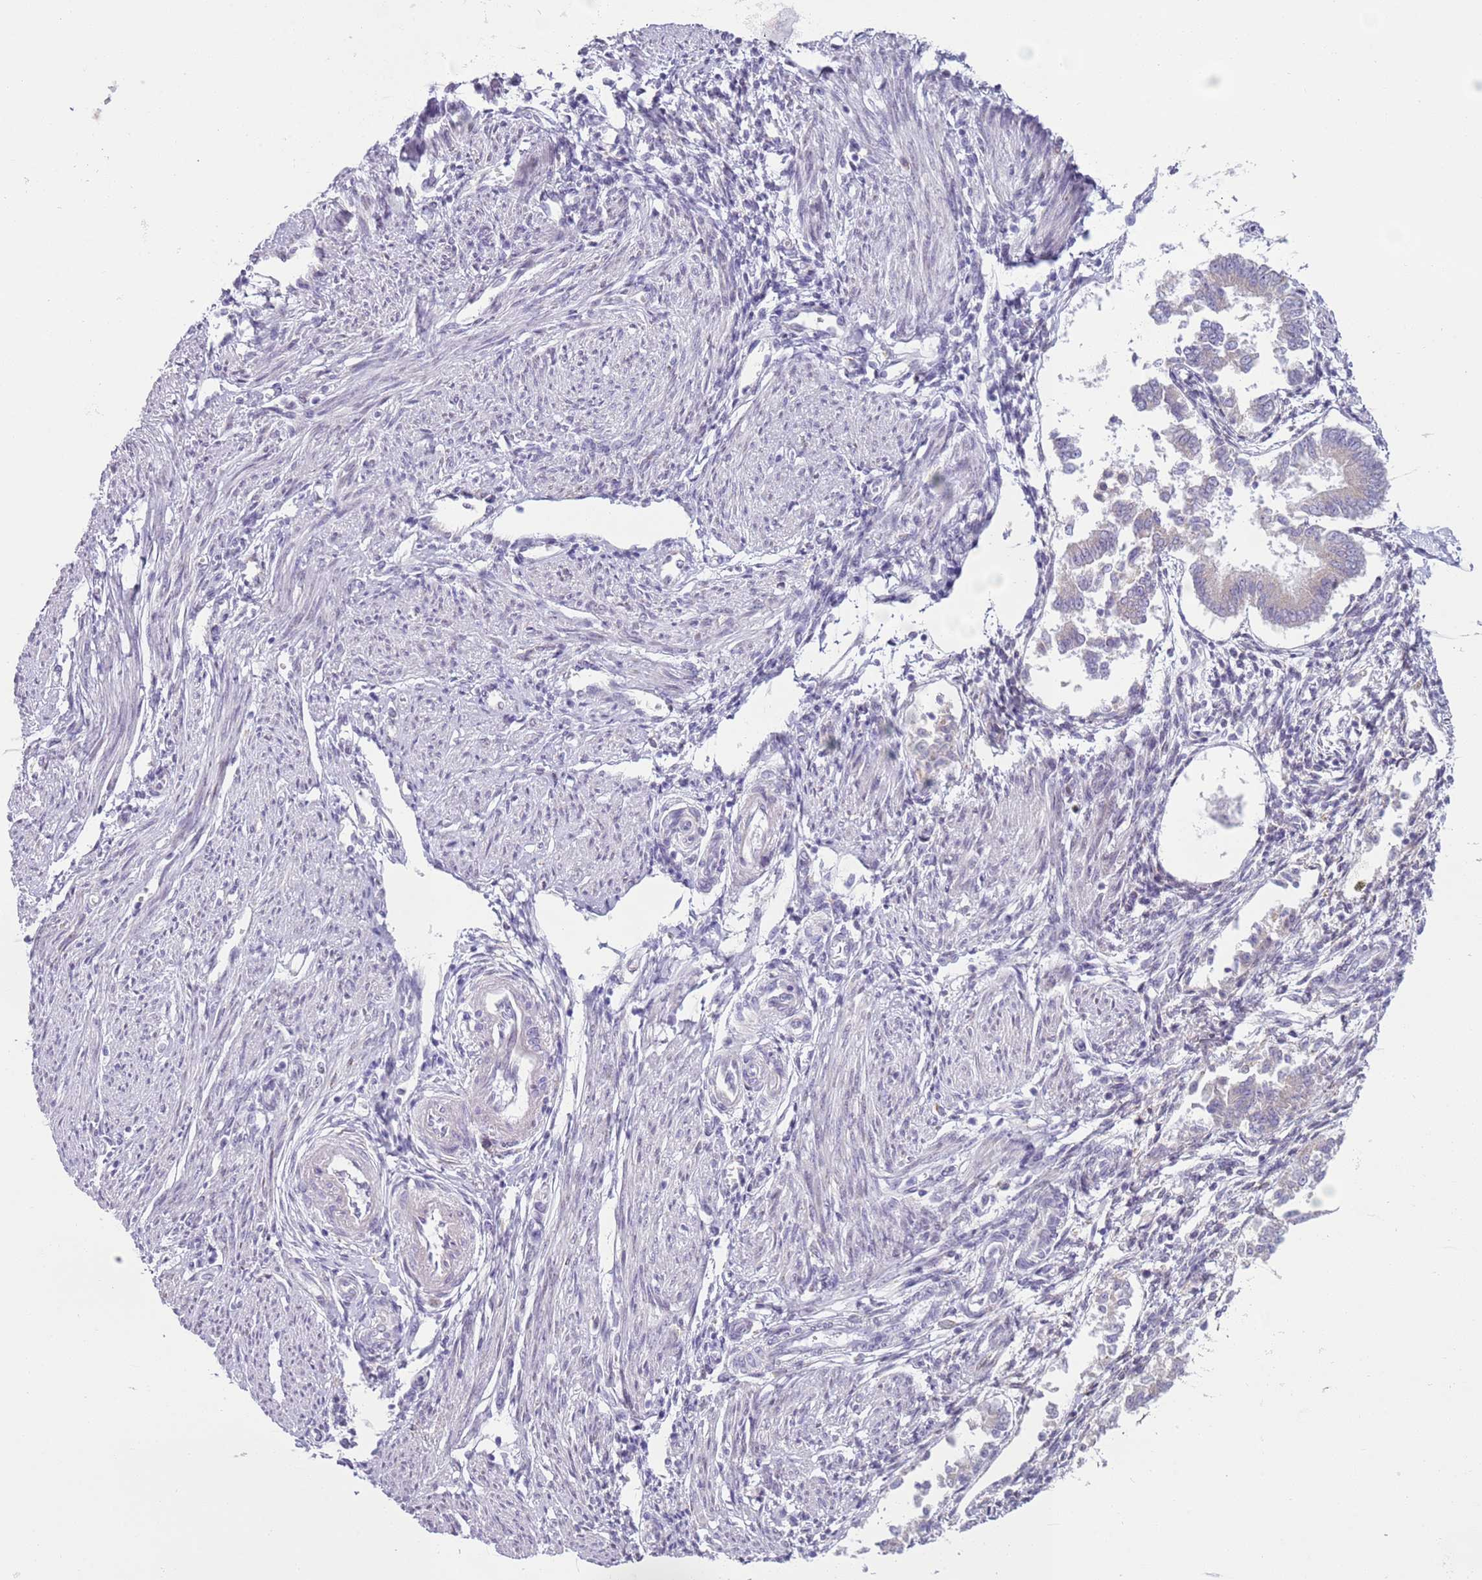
{"staining": {"intensity": "negative", "quantity": "none", "location": "none"}, "tissue": "endometrium", "cell_type": "Cells in endometrial stroma", "image_type": "normal", "snomed": [{"axis": "morphology", "description": "Normal tissue, NOS"}, {"axis": "topography", "description": "Uterus"}, {"axis": "topography", "description": "Endometrium"}], "caption": "IHC histopathology image of benign human endometrium stained for a protein (brown), which shows no positivity in cells in endometrial stroma.", "gene": "OAF", "patient": {"sex": "female", "age": 48}}